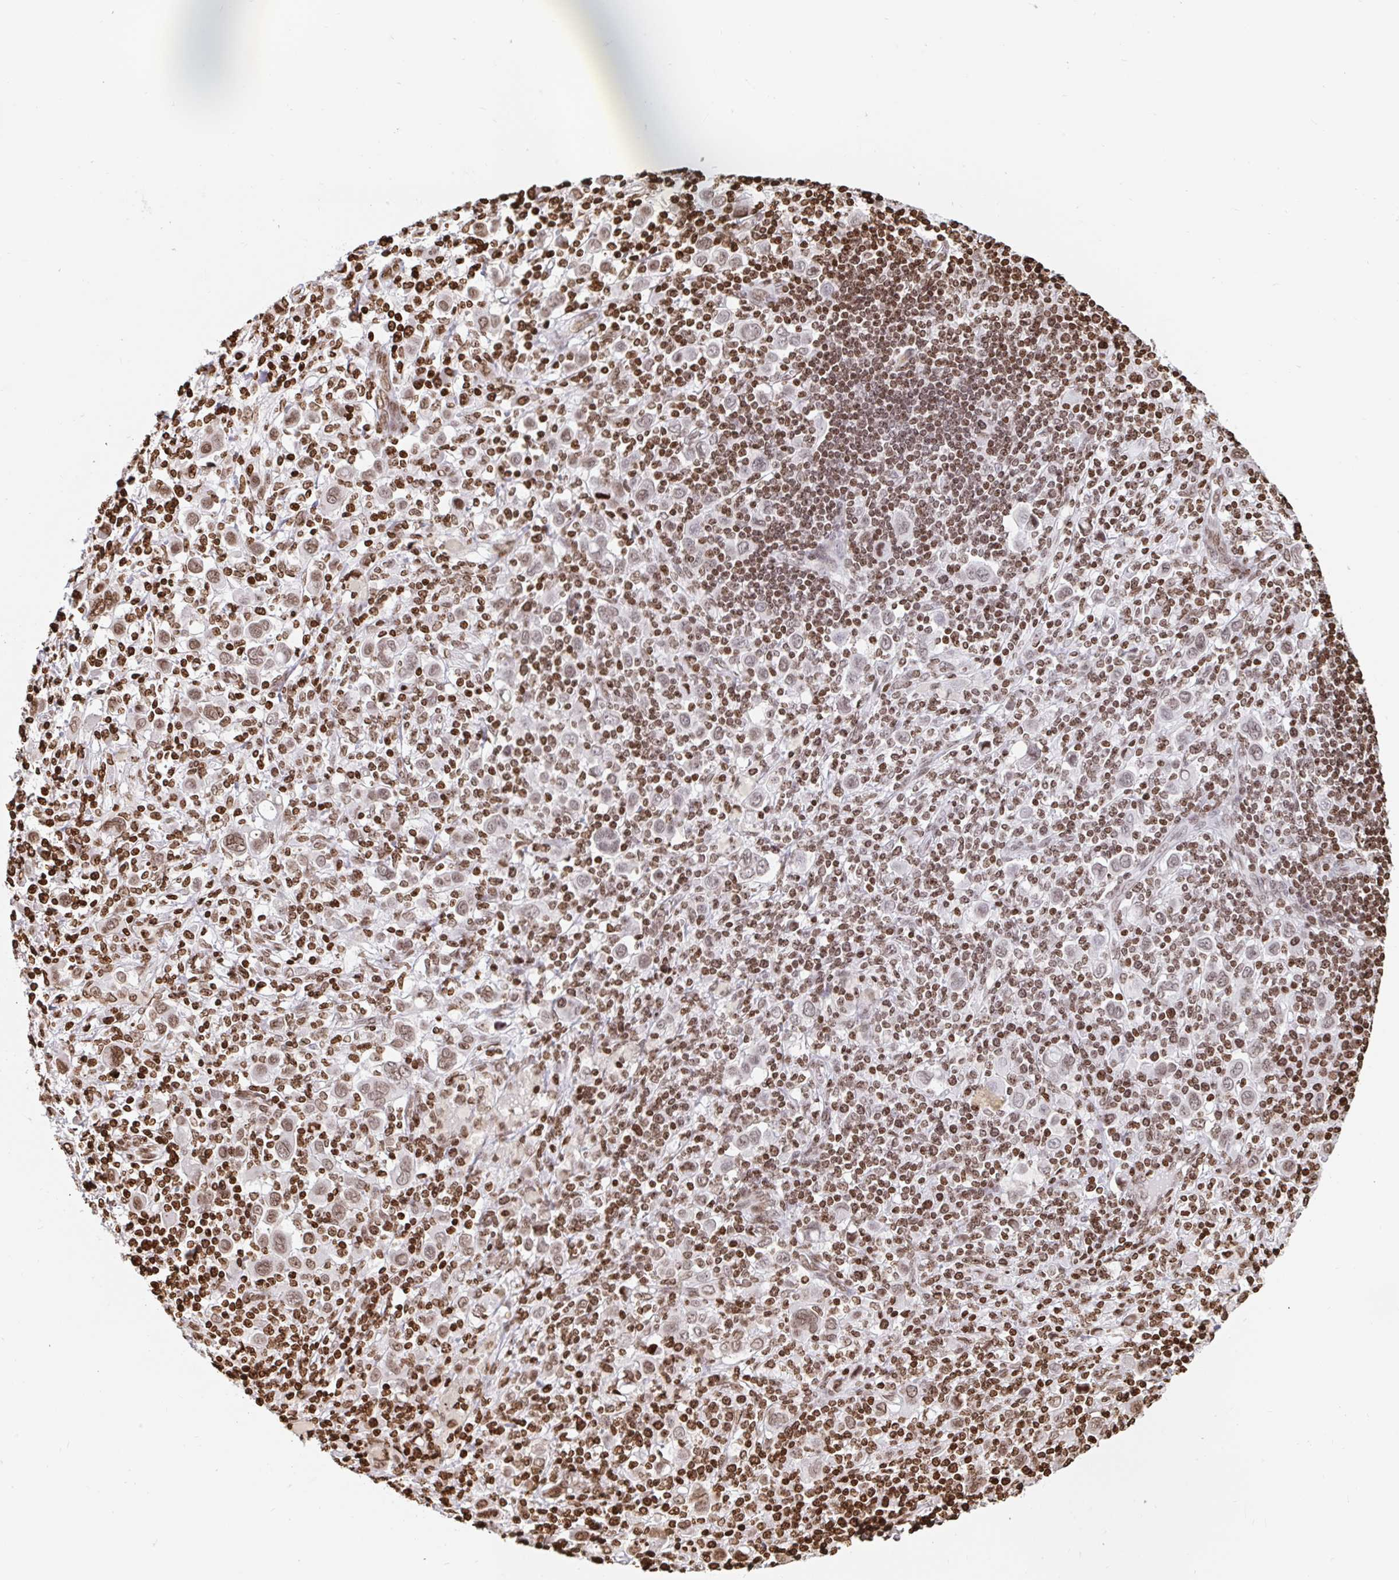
{"staining": {"intensity": "moderate", "quantity": ">75%", "location": "nuclear"}, "tissue": "stomach cancer", "cell_type": "Tumor cells", "image_type": "cancer", "snomed": [{"axis": "morphology", "description": "Adenocarcinoma, NOS"}, {"axis": "topography", "description": "Stomach, upper"}], "caption": "This is an image of immunohistochemistry staining of stomach adenocarcinoma, which shows moderate positivity in the nuclear of tumor cells.", "gene": "H2BC5", "patient": {"sex": "male", "age": 75}}